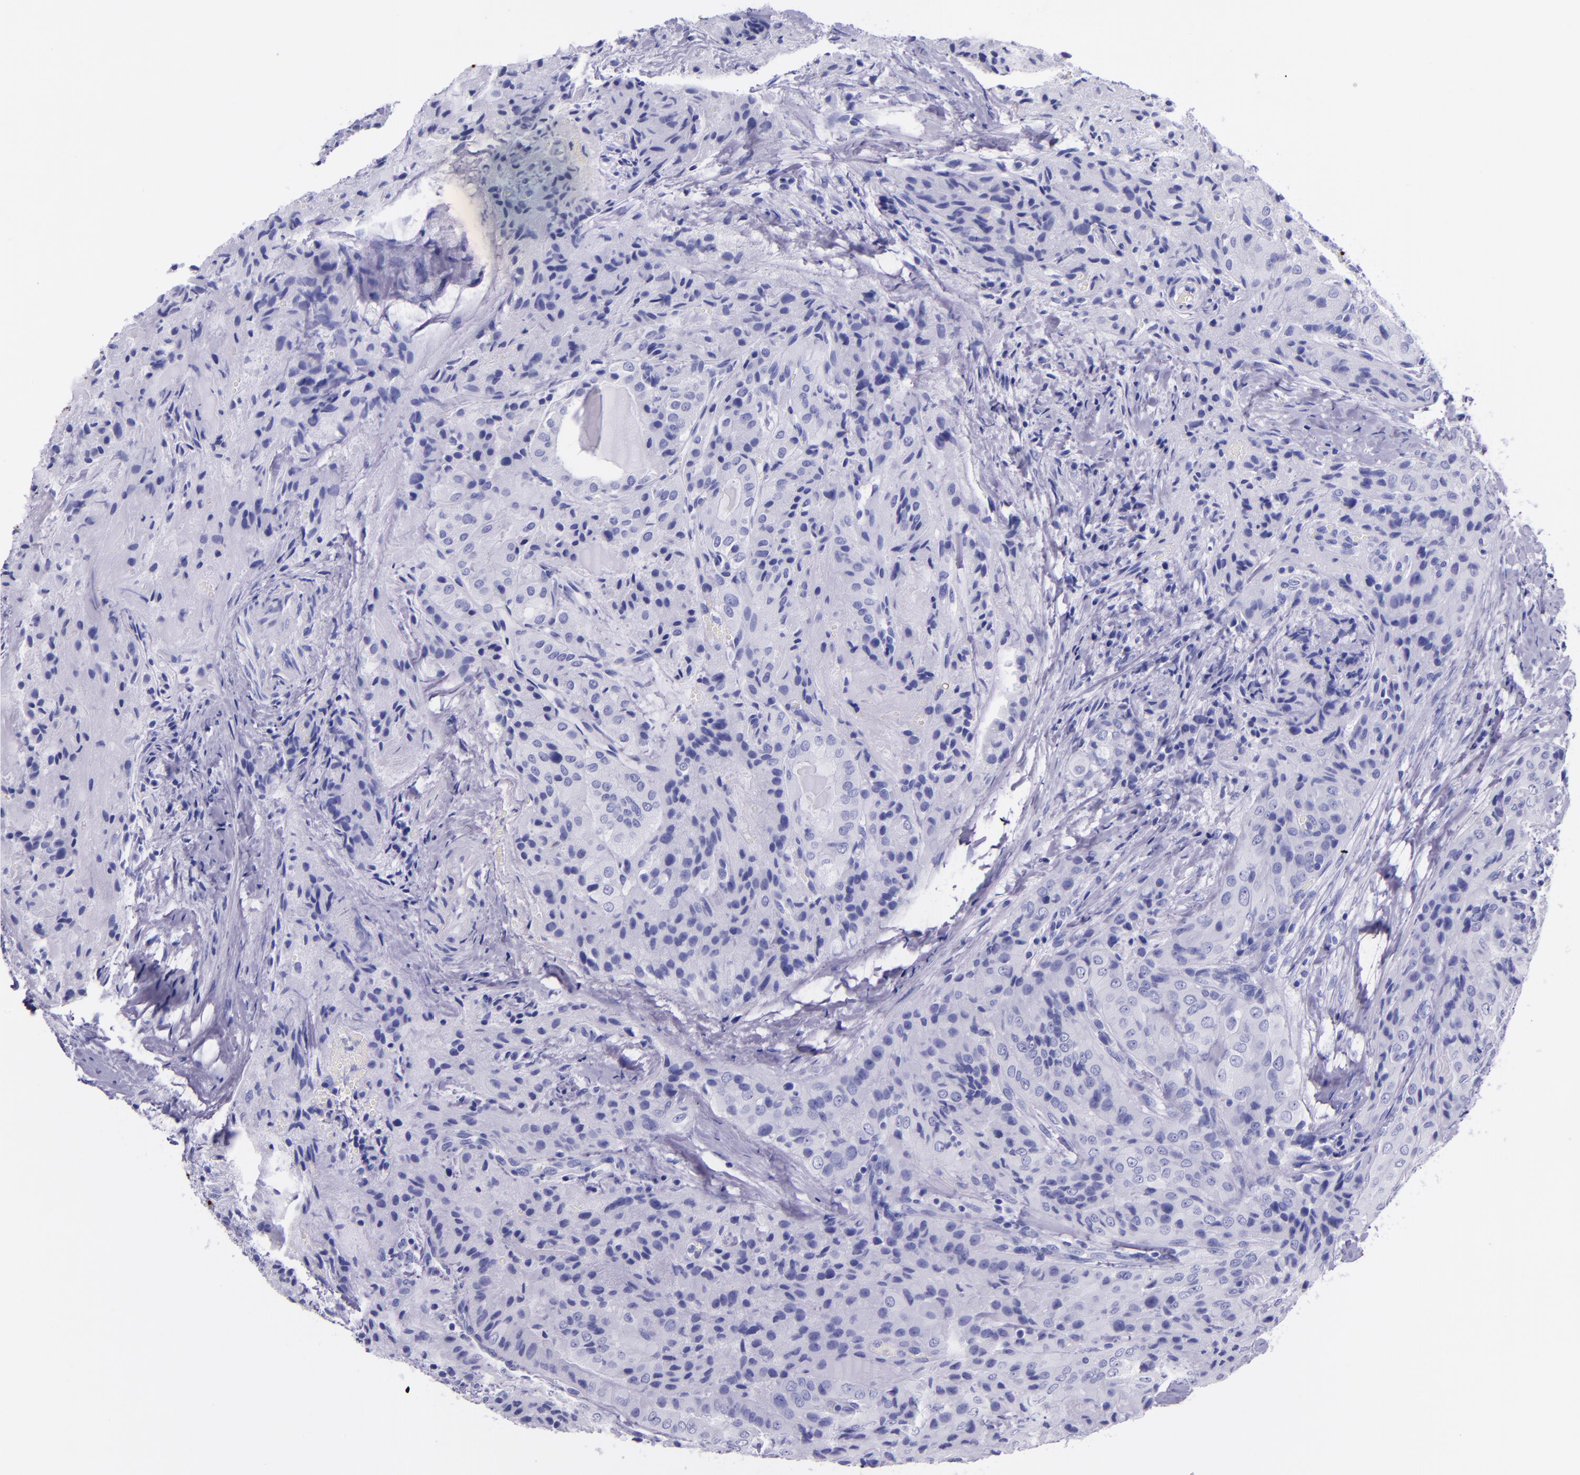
{"staining": {"intensity": "negative", "quantity": "none", "location": "none"}, "tissue": "thyroid cancer", "cell_type": "Tumor cells", "image_type": "cancer", "snomed": [{"axis": "morphology", "description": "Papillary adenocarcinoma, NOS"}, {"axis": "topography", "description": "Thyroid gland"}], "caption": "Thyroid cancer (papillary adenocarcinoma) stained for a protein using immunohistochemistry displays no positivity tumor cells.", "gene": "MBP", "patient": {"sex": "female", "age": 71}}